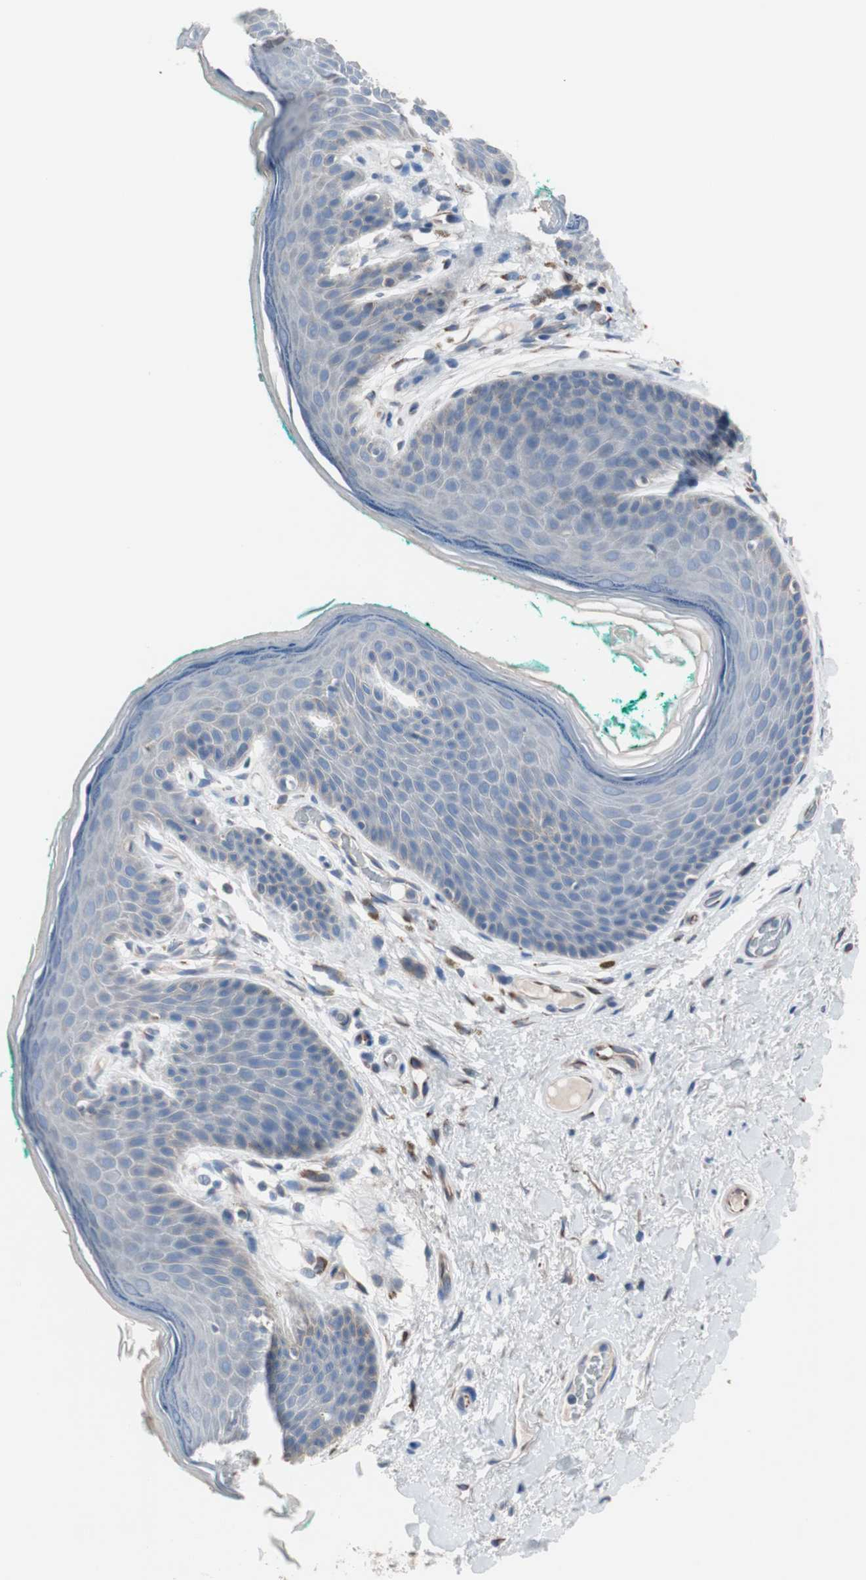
{"staining": {"intensity": "negative", "quantity": "none", "location": "none"}, "tissue": "skin", "cell_type": "Epidermal cells", "image_type": "normal", "snomed": [{"axis": "morphology", "description": "Normal tissue, NOS"}, {"axis": "topography", "description": "Anal"}], "caption": "High magnification brightfield microscopy of benign skin stained with DAB (brown) and counterstained with hematoxylin (blue): epidermal cells show no significant positivity. The staining is performed using DAB (3,3'-diaminobenzidine) brown chromogen with nuclei counter-stained in using hematoxylin.", "gene": "ULBP1", "patient": {"sex": "male", "age": 74}}